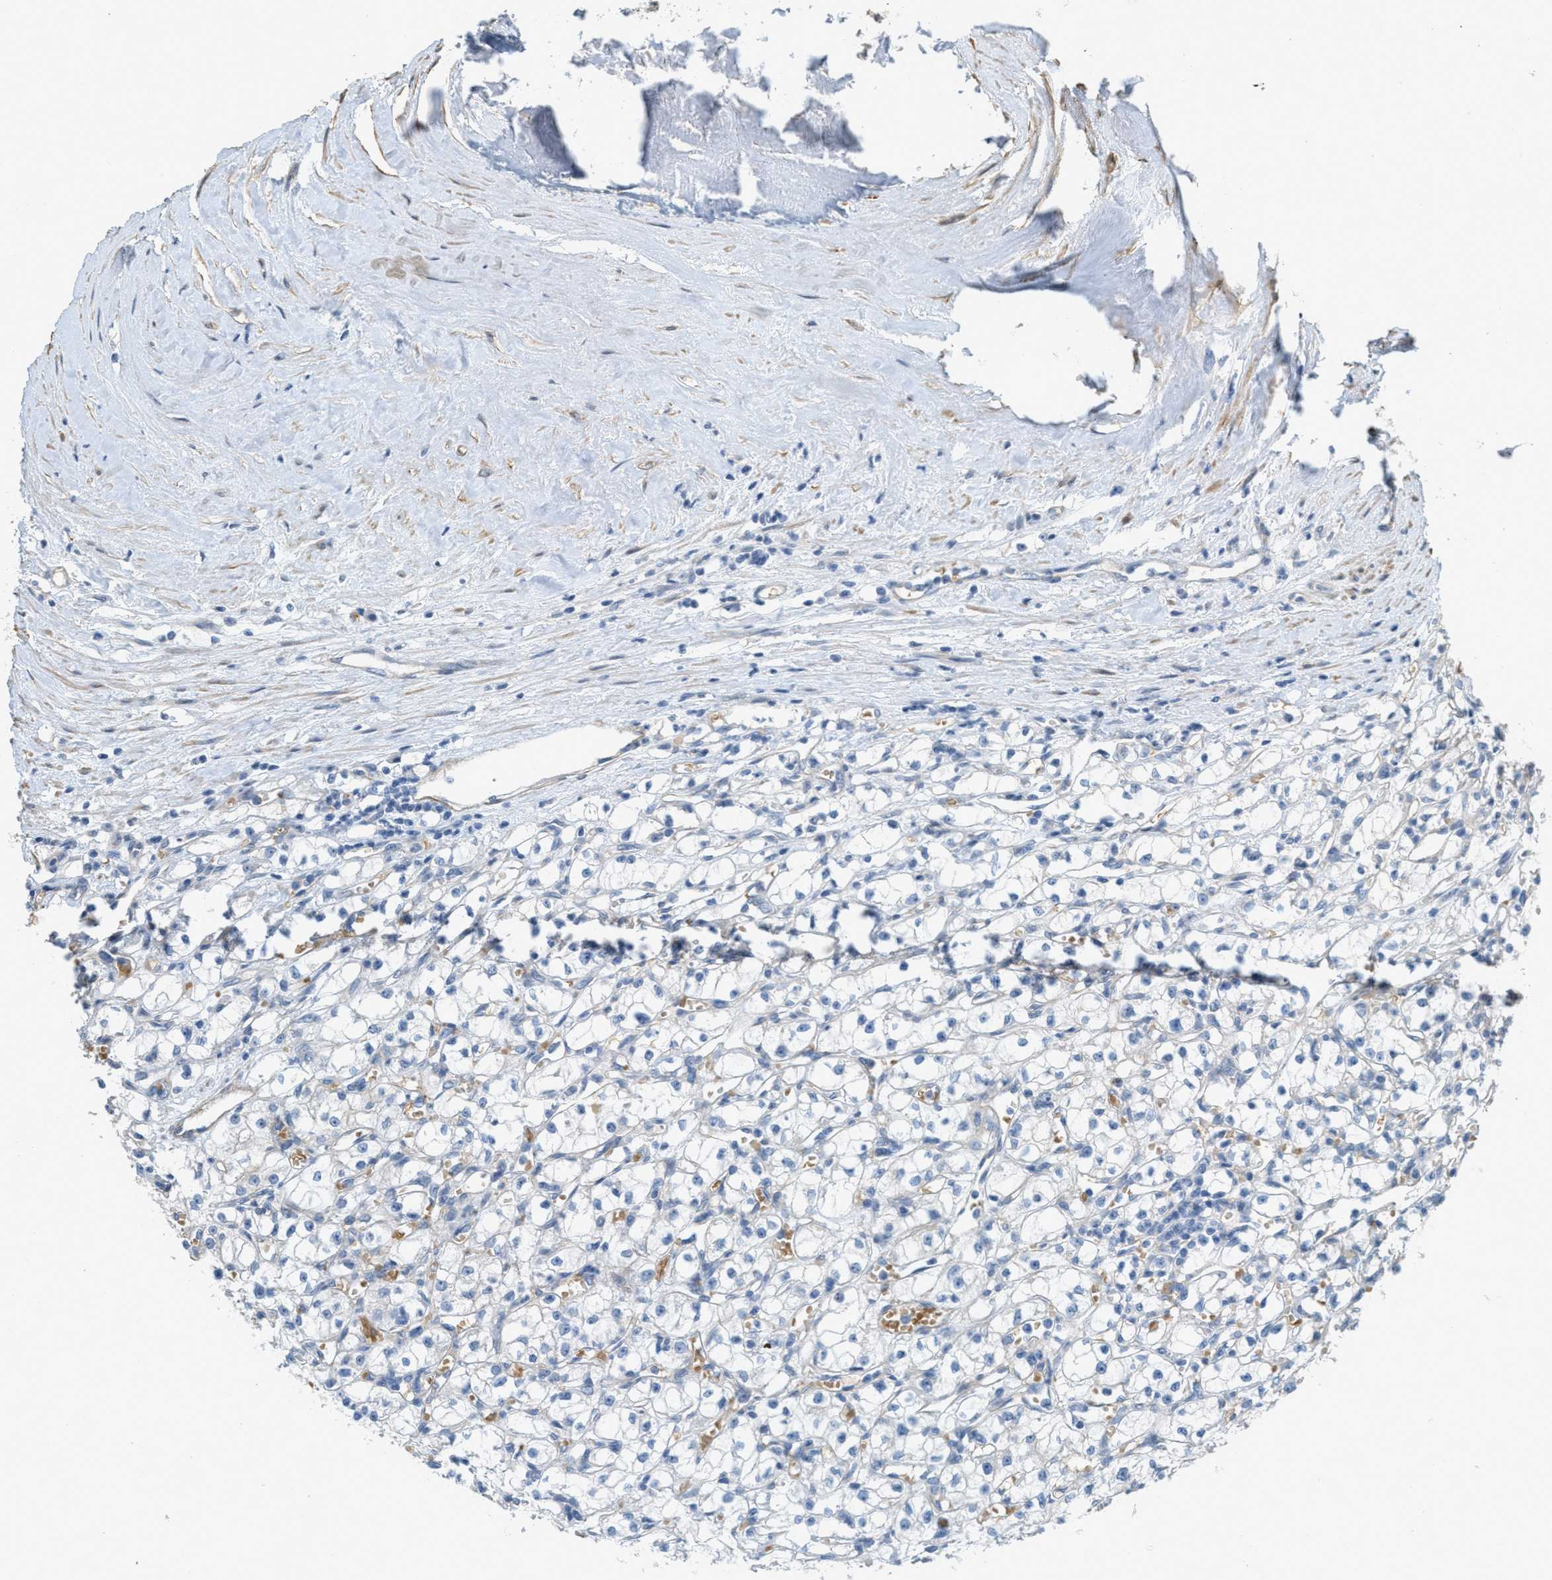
{"staining": {"intensity": "negative", "quantity": "none", "location": "none"}, "tissue": "renal cancer", "cell_type": "Tumor cells", "image_type": "cancer", "snomed": [{"axis": "morphology", "description": "Adenocarcinoma, NOS"}, {"axis": "topography", "description": "Kidney"}], "caption": "There is no significant expression in tumor cells of renal adenocarcinoma.", "gene": "MRS2", "patient": {"sex": "male", "age": 56}}